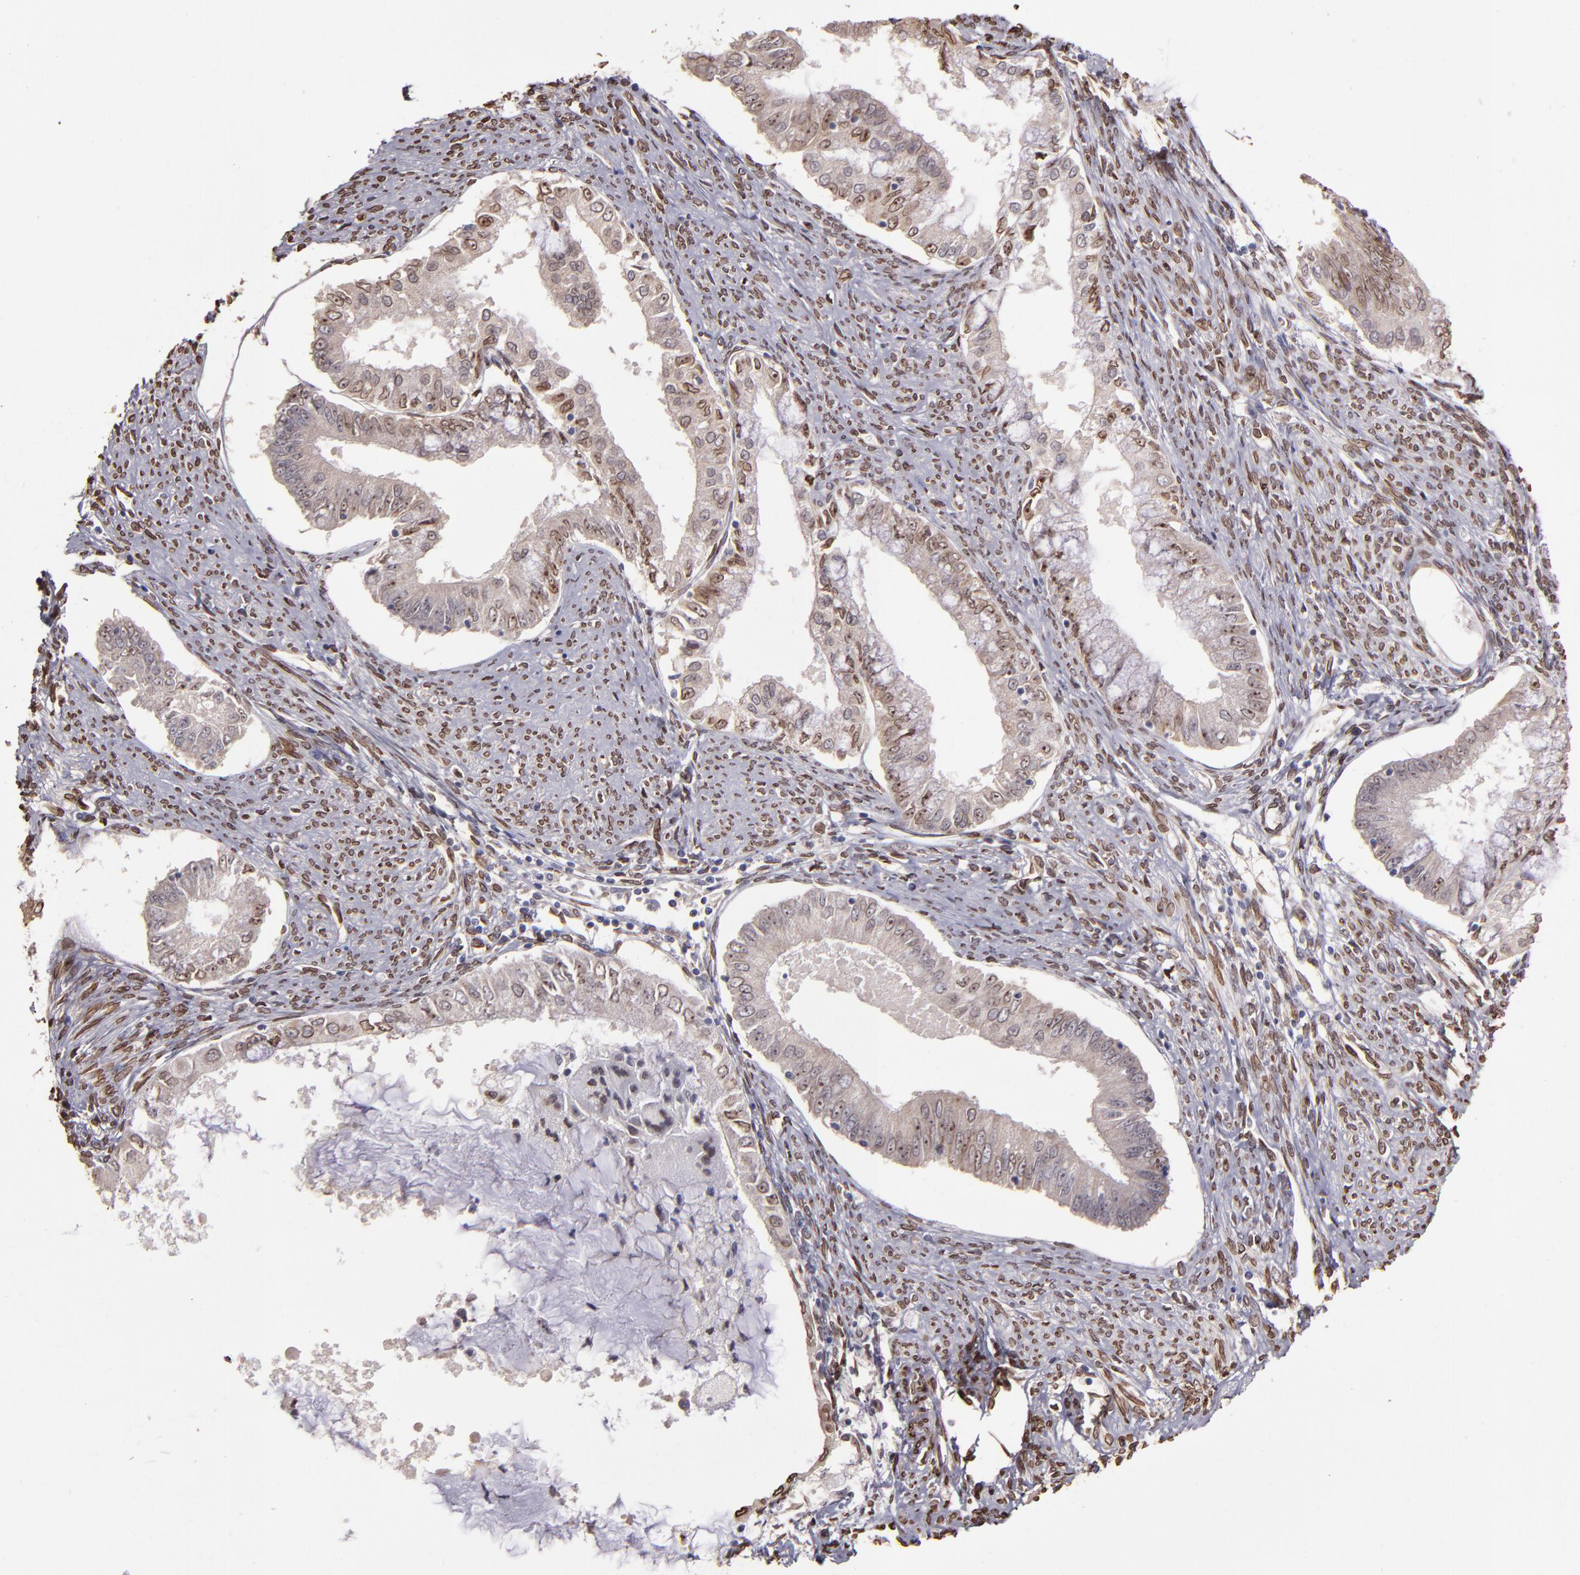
{"staining": {"intensity": "moderate", "quantity": "25%-75%", "location": "cytoplasmic/membranous,nuclear"}, "tissue": "endometrial cancer", "cell_type": "Tumor cells", "image_type": "cancer", "snomed": [{"axis": "morphology", "description": "Adenocarcinoma, NOS"}, {"axis": "topography", "description": "Endometrium"}], "caption": "Human endometrial cancer (adenocarcinoma) stained with a protein marker shows moderate staining in tumor cells.", "gene": "PUM3", "patient": {"sex": "female", "age": 76}}